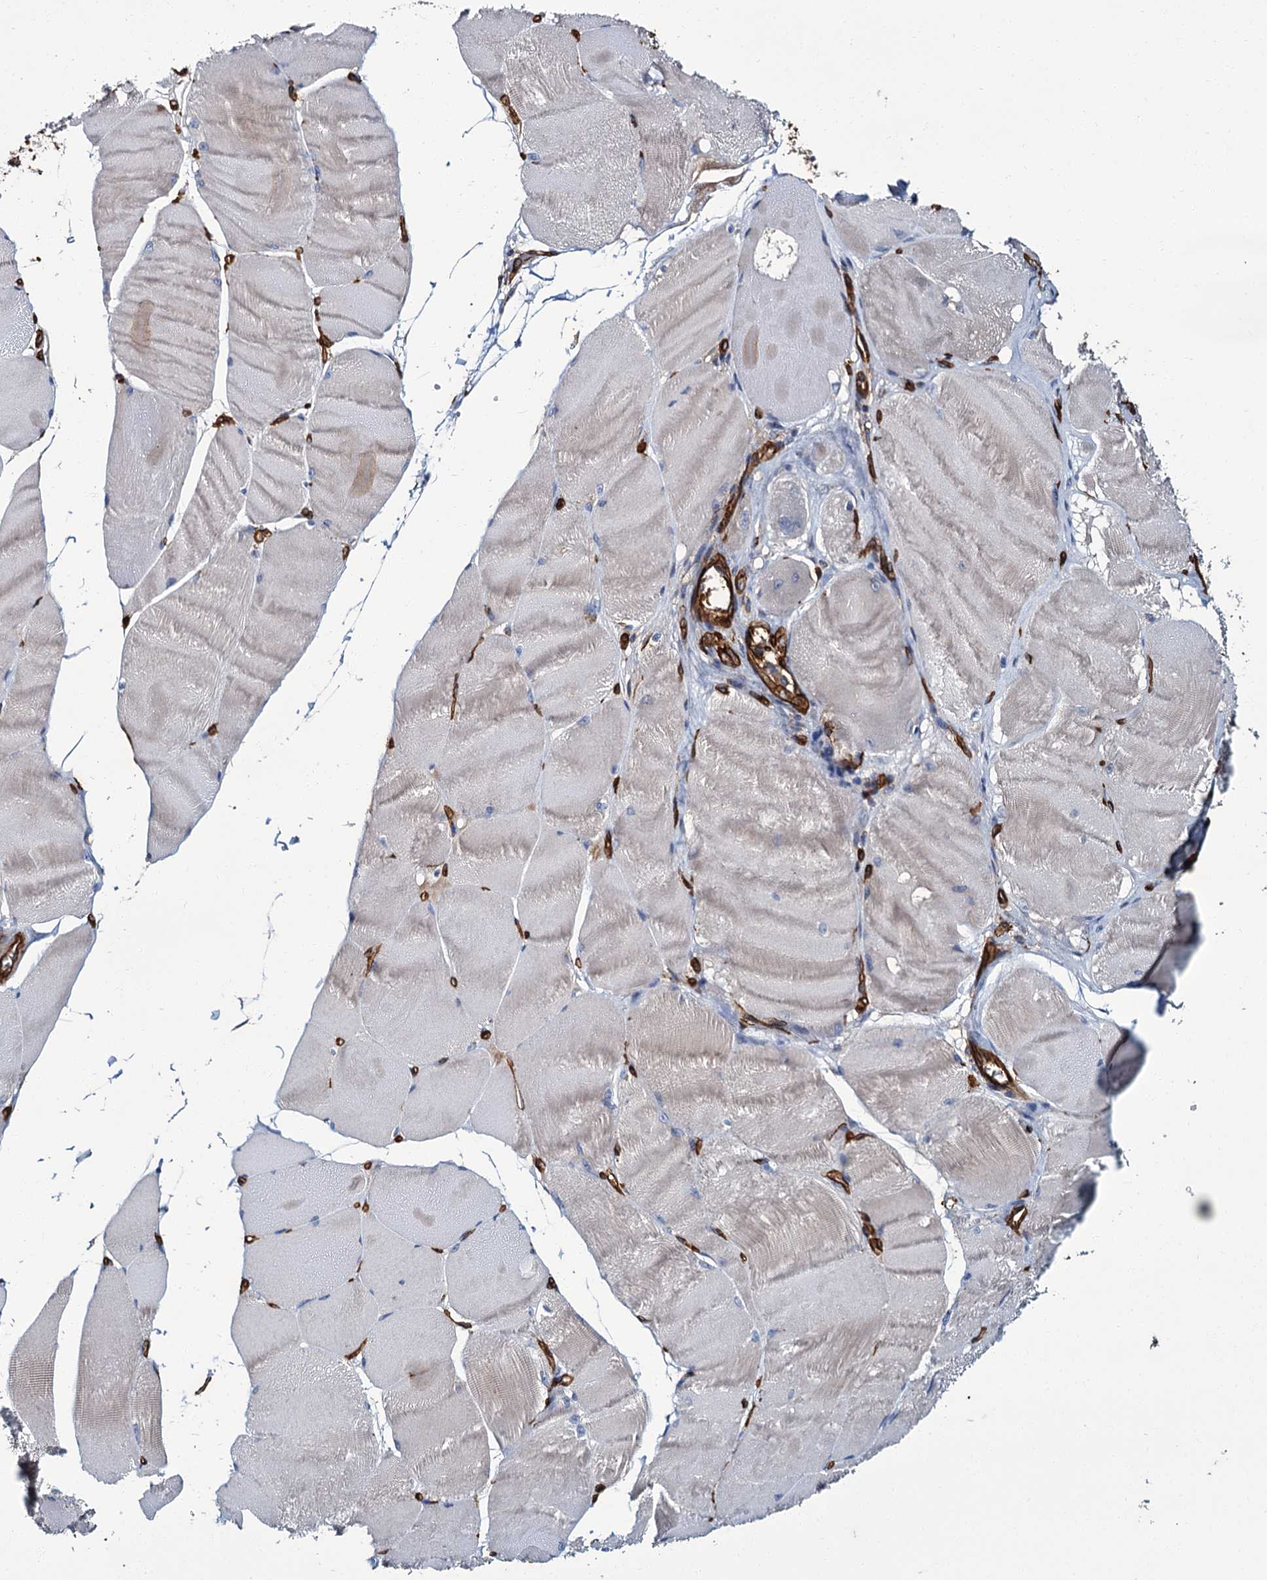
{"staining": {"intensity": "weak", "quantity": "<25%", "location": "cytoplasmic/membranous"}, "tissue": "skeletal muscle", "cell_type": "Myocytes", "image_type": "normal", "snomed": [{"axis": "morphology", "description": "Normal tissue, NOS"}, {"axis": "morphology", "description": "Basal cell carcinoma"}, {"axis": "topography", "description": "Skeletal muscle"}], "caption": "A histopathology image of skeletal muscle stained for a protein reveals no brown staining in myocytes.", "gene": "CACNA1C", "patient": {"sex": "female", "age": 64}}